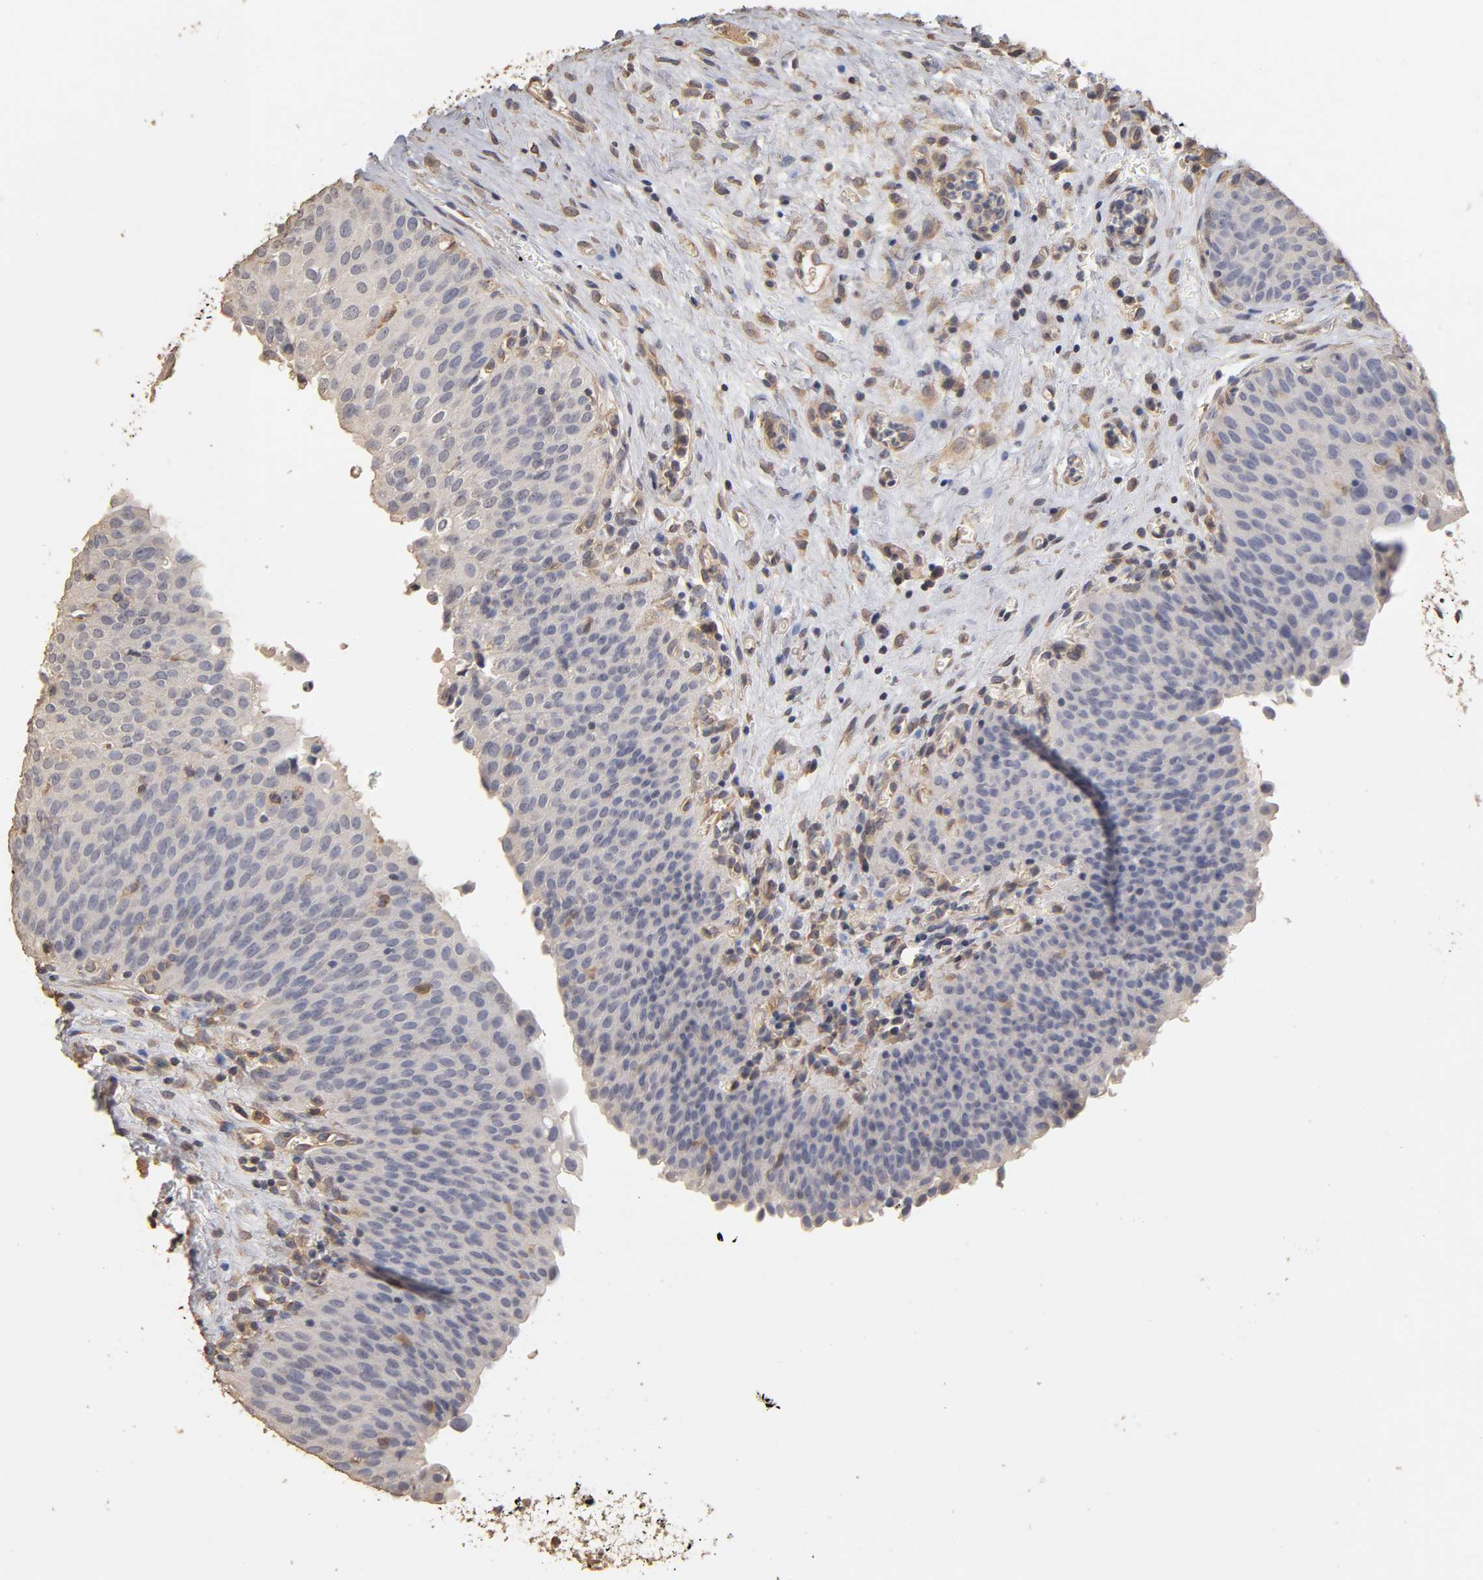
{"staining": {"intensity": "negative", "quantity": "none", "location": "none"}, "tissue": "urinary bladder", "cell_type": "Urothelial cells", "image_type": "normal", "snomed": [{"axis": "morphology", "description": "Normal tissue, NOS"}, {"axis": "morphology", "description": "Dysplasia, NOS"}, {"axis": "topography", "description": "Urinary bladder"}], "caption": "High power microscopy photomicrograph of an IHC histopathology image of normal urinary bladder, revealing no significant expression in urothelial cells.", "gene": "VSIG4", "patient": {"sex": "male", "age": 35}}